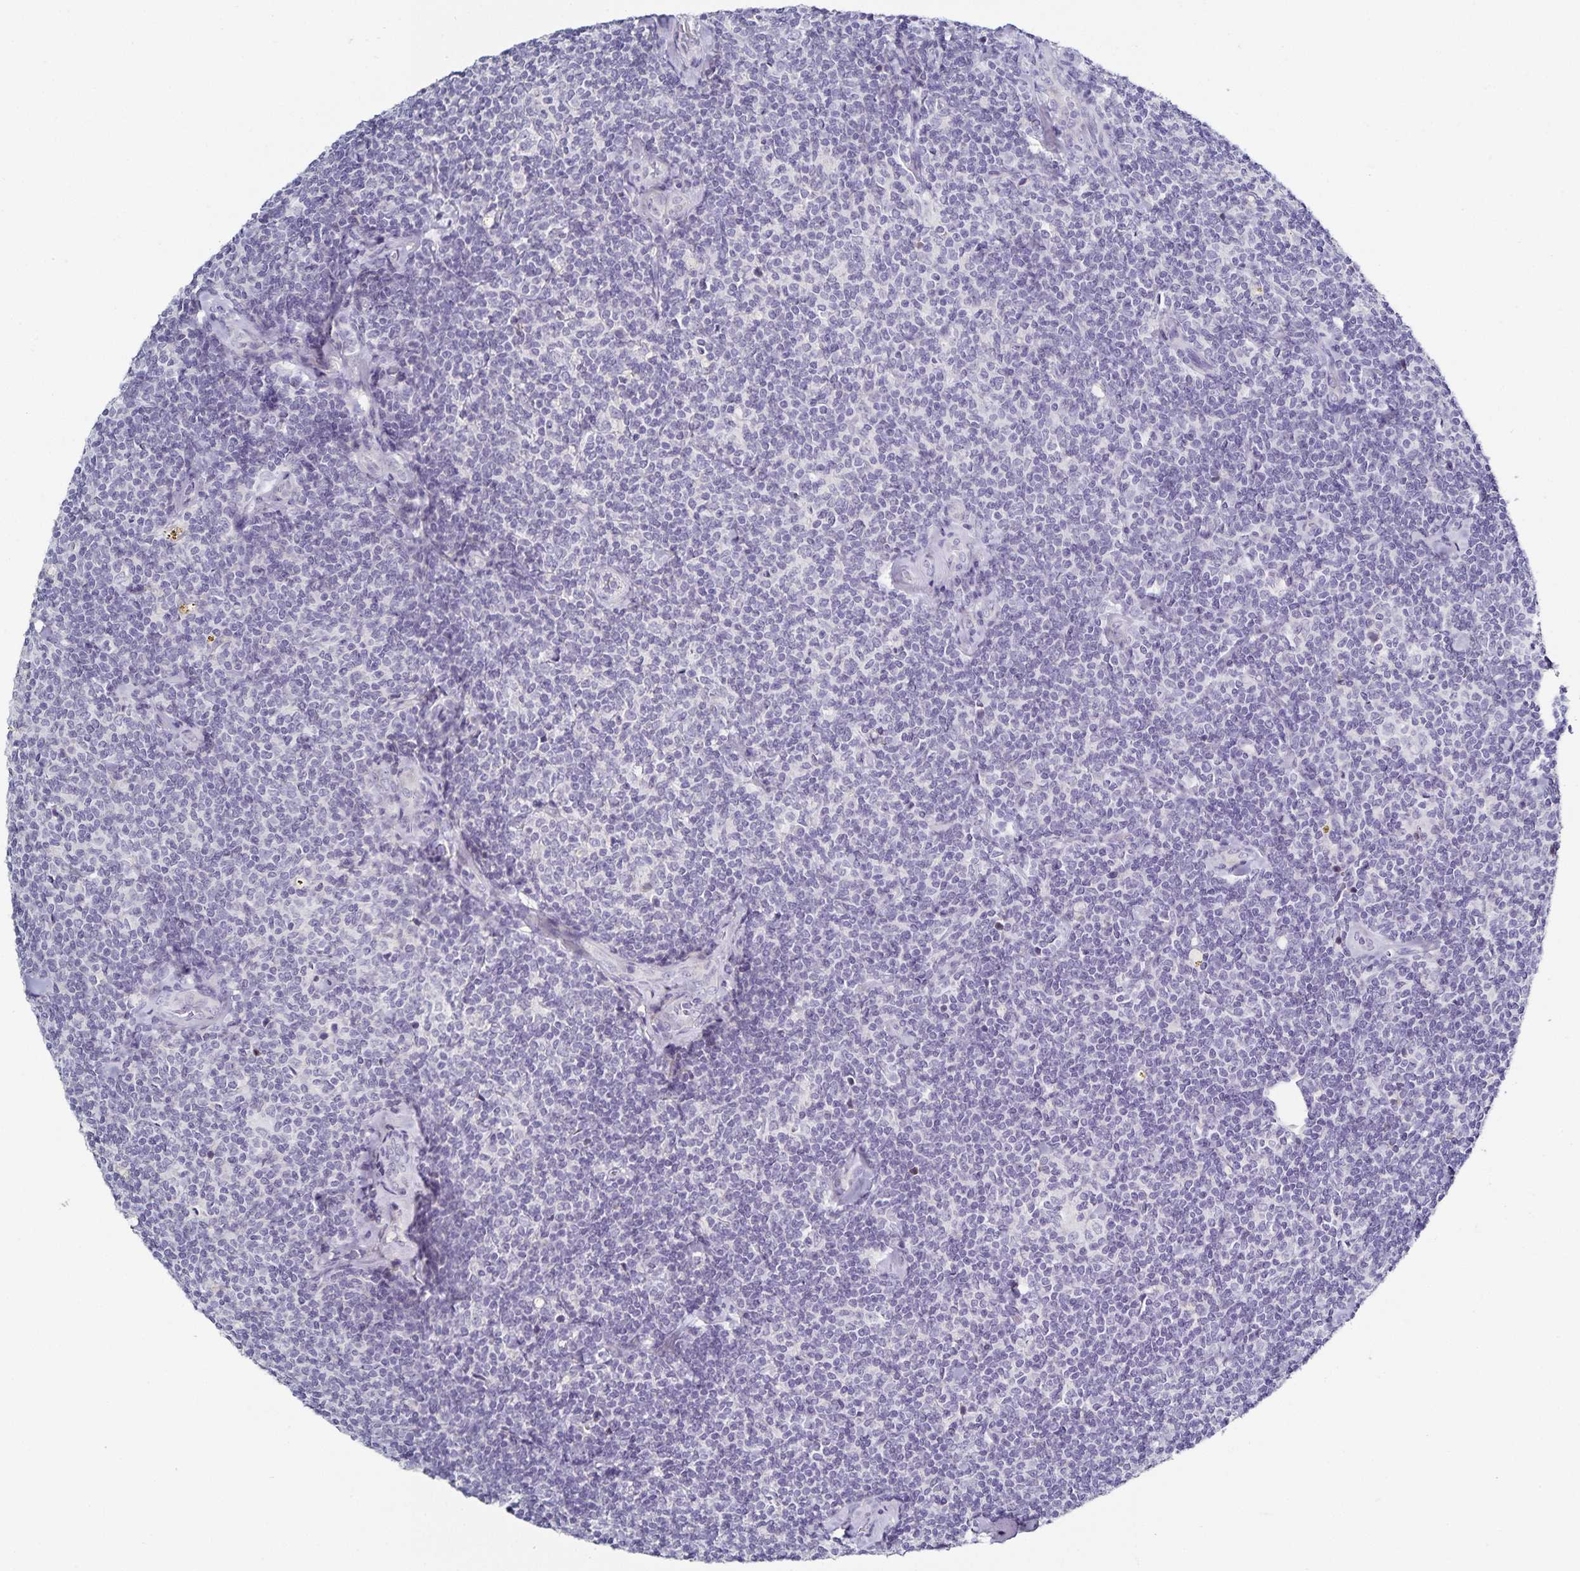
{"staining": {"intensity": "negative", "quantity": "none", "location": "none"}, "tissue": "lymphoma", "cell_type": "Tumor cells", "image_type": "cancer", "snomed": [{"axis": "morphology", "description": "Malignant lymphoma, non-Hodgkin's type, Low grade"}, {"axis": "topography", "description": "Lymph node"}], "caption": "Lymphoma was stained to show a protein in brown. There is no significant expression in tumor cells.", "gene": "TTR", "patient": {"sex": "female", "age": 56}}